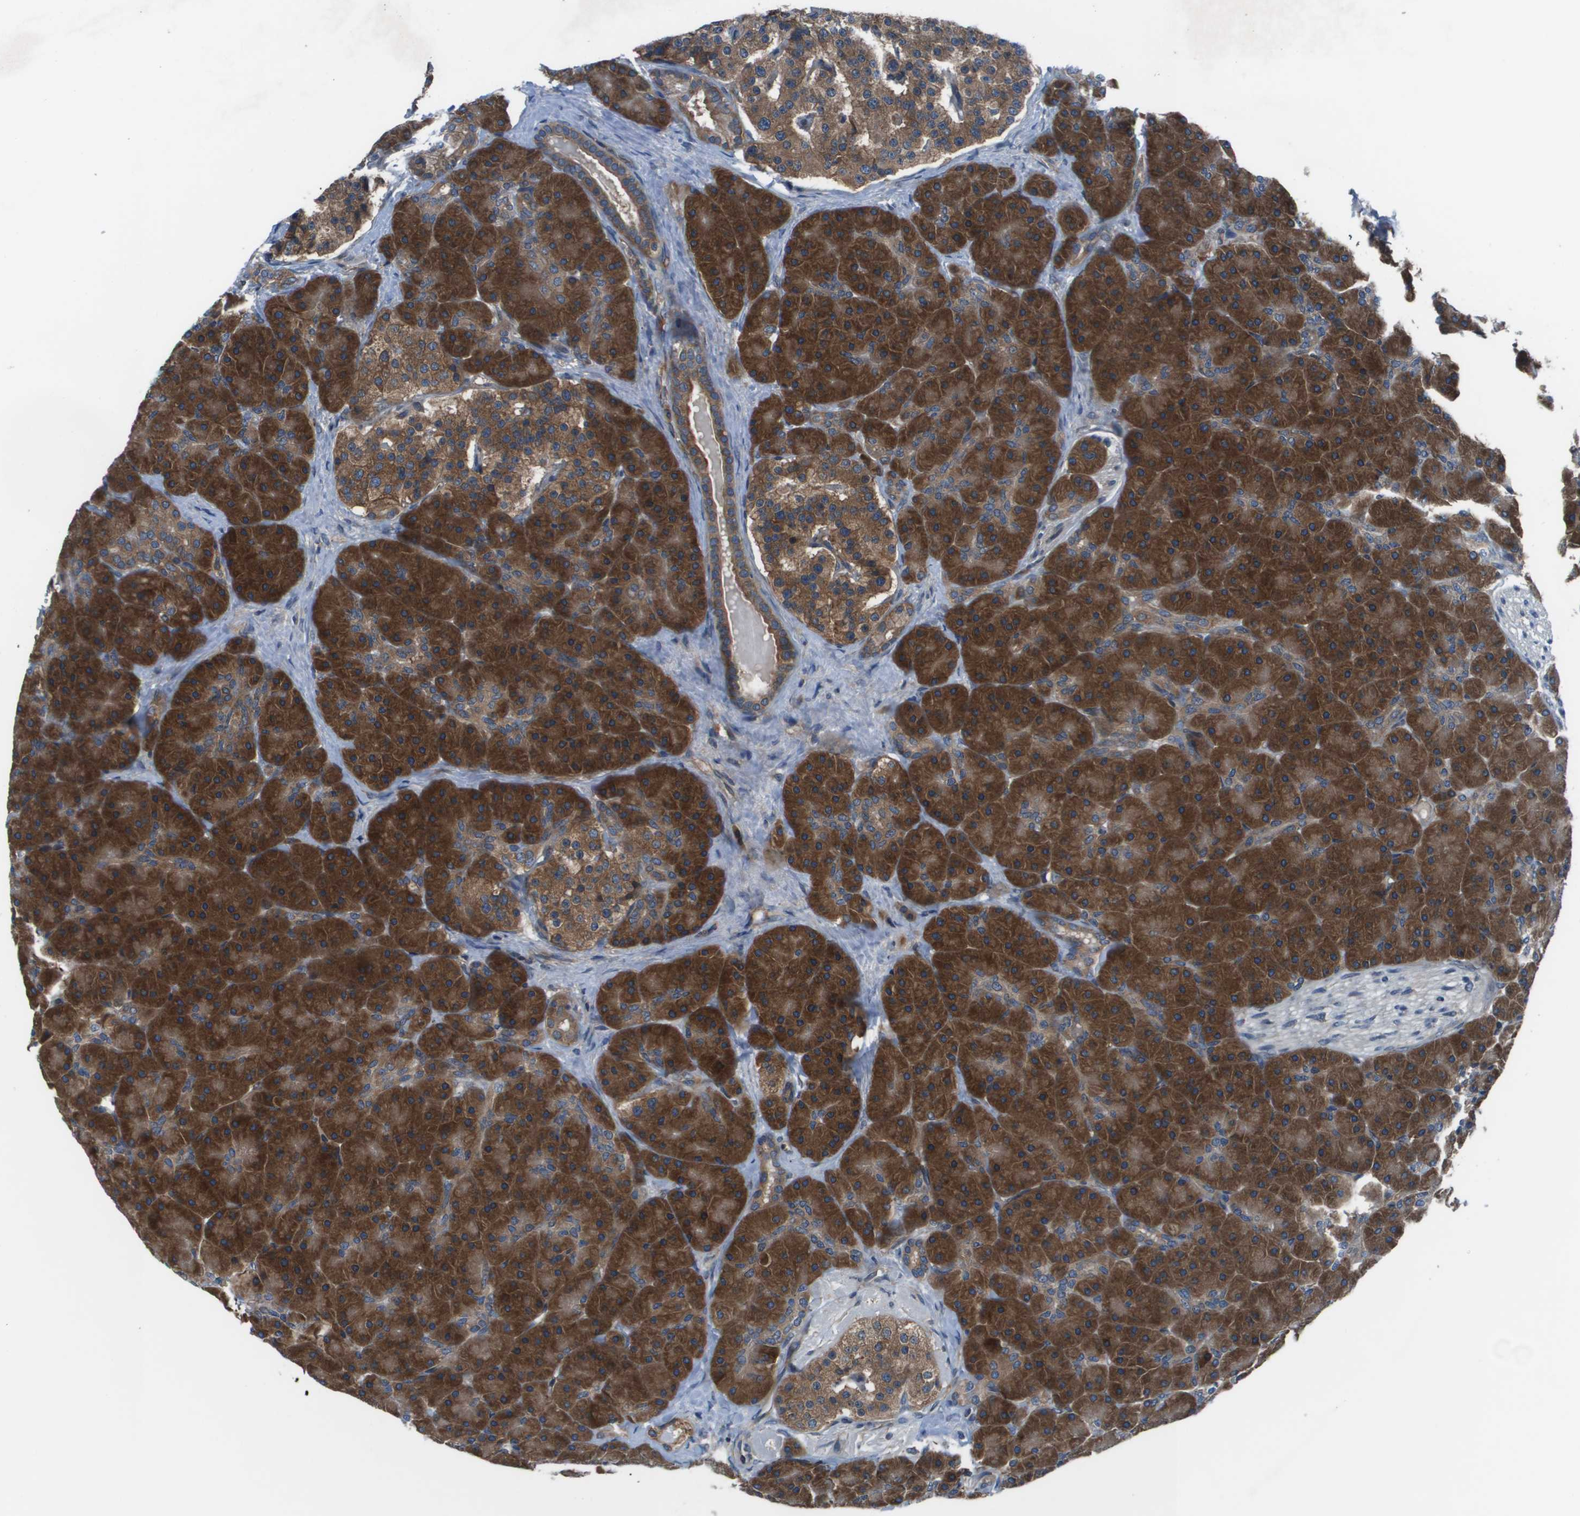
{"staining": {"intensity": "strong", "quantity": ">75%", "location": "cytoplasmic/membranous"}, "tissue": "pancreas", "cell_type": "Exocrine glandular cells", "image_type": "normal", "snomed": [{"axis": "morphology", "description": "Normal tissue, NOS"}, {"axis": "topography", "description": "Pancreas"}], "caption": "Benign pancreas shows strong cytoplasmic/membranous positivity in about >75% of exocrine glandular cells, visualized by immunohistochemistry. (DAB (3,3'-diaminobenzidine) = brown stain, brightfield microscopy at high magnification).", "gene": "EIF3B", "patient": {"sex": "male", "age": 66}}